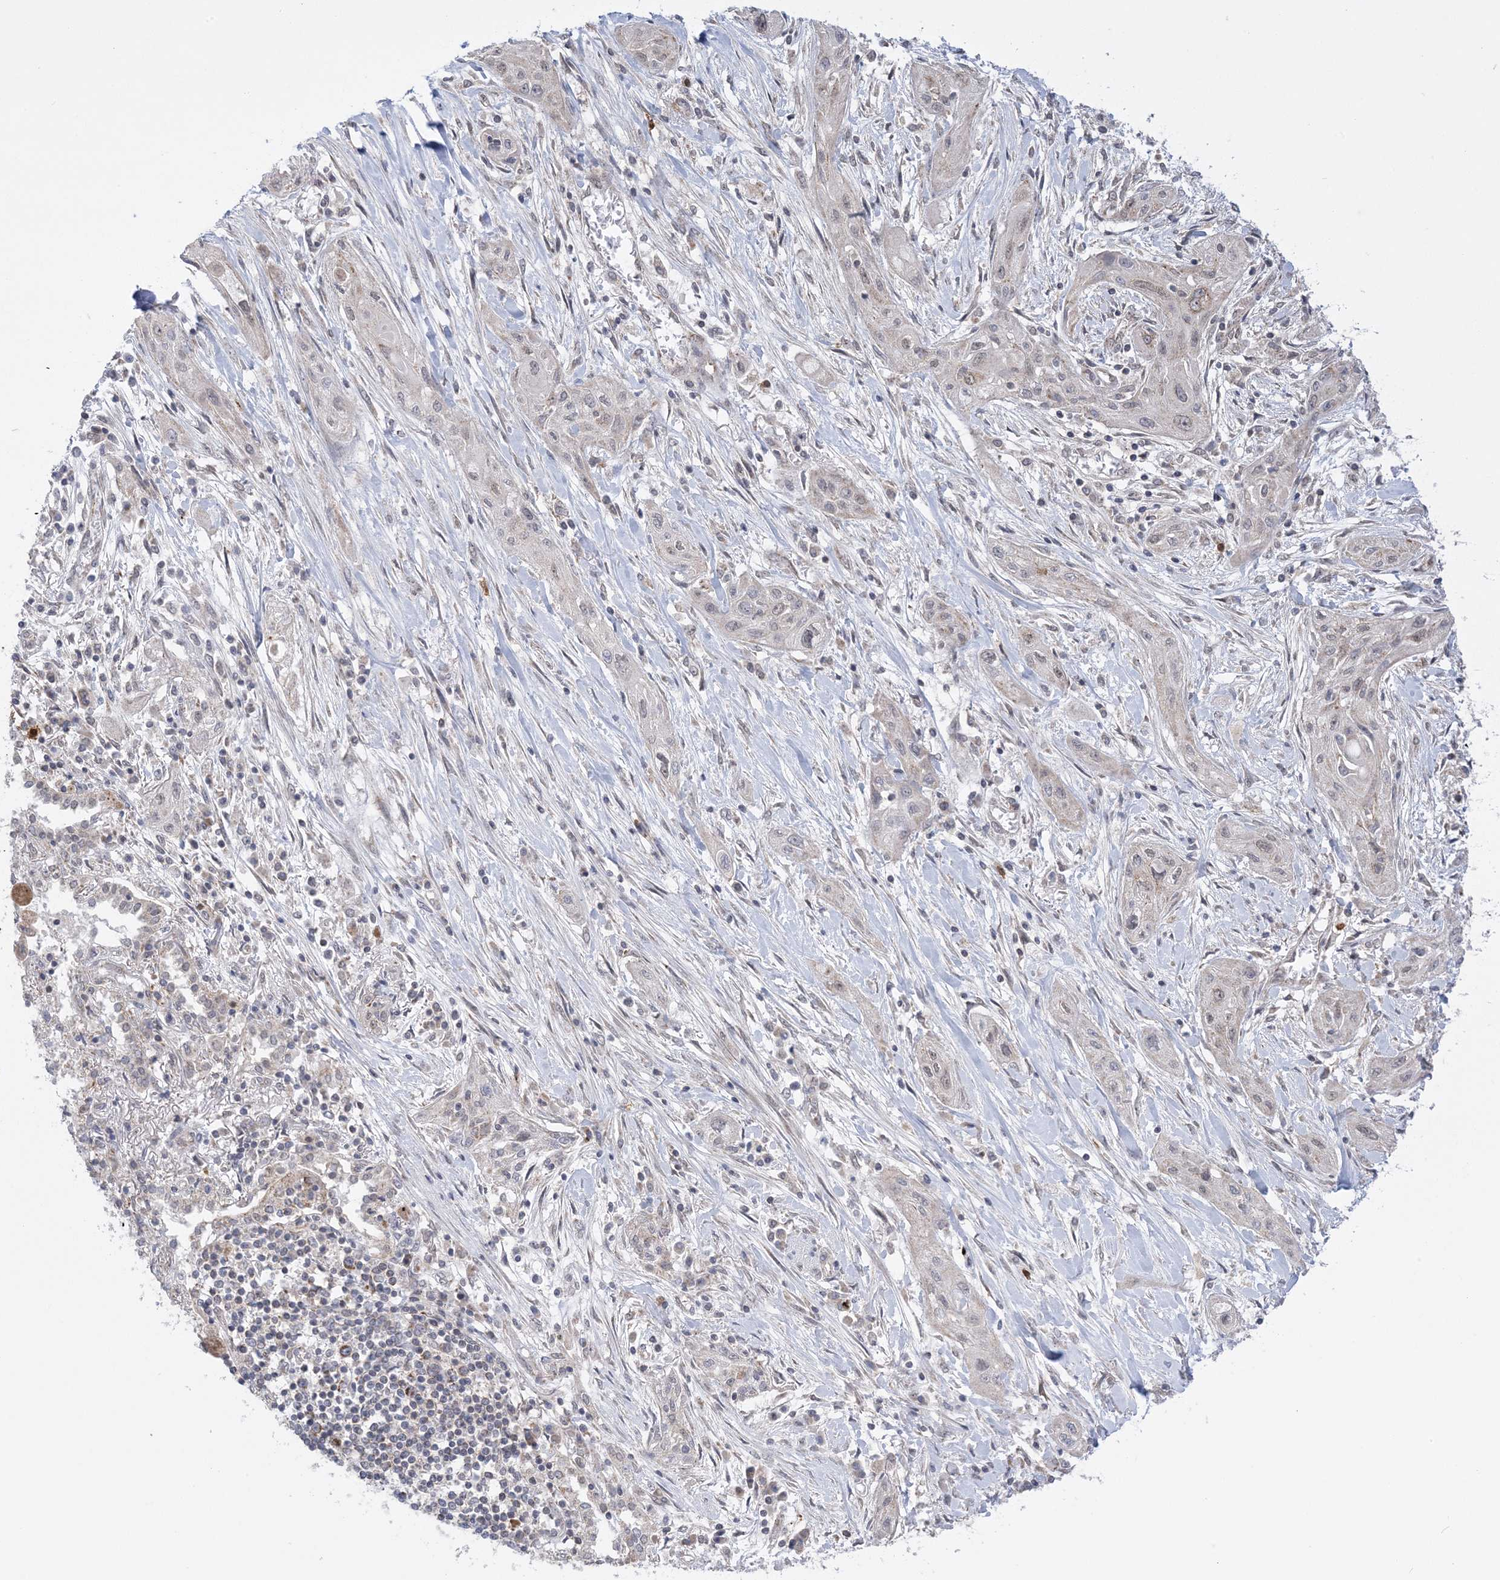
{"staining": {"intensity": "negative", "quantity": "none", "location": "none"}, "tissue": "lung cancer", "cell_type": "Tumor cells", "image_type": "cancer", "snomed": [{"axis": "morphology", "description": "Squamous cell carcinoma, NOS"}, {"axis": "topography", "description": "Lung"}], "caption": "Lung squamous cell carcinoma was stained to show a protein in brown. There is no significant positivity in tumor cells.", "gene": "TRMT10C", "patient": {"sex": "female", "age": 47}}